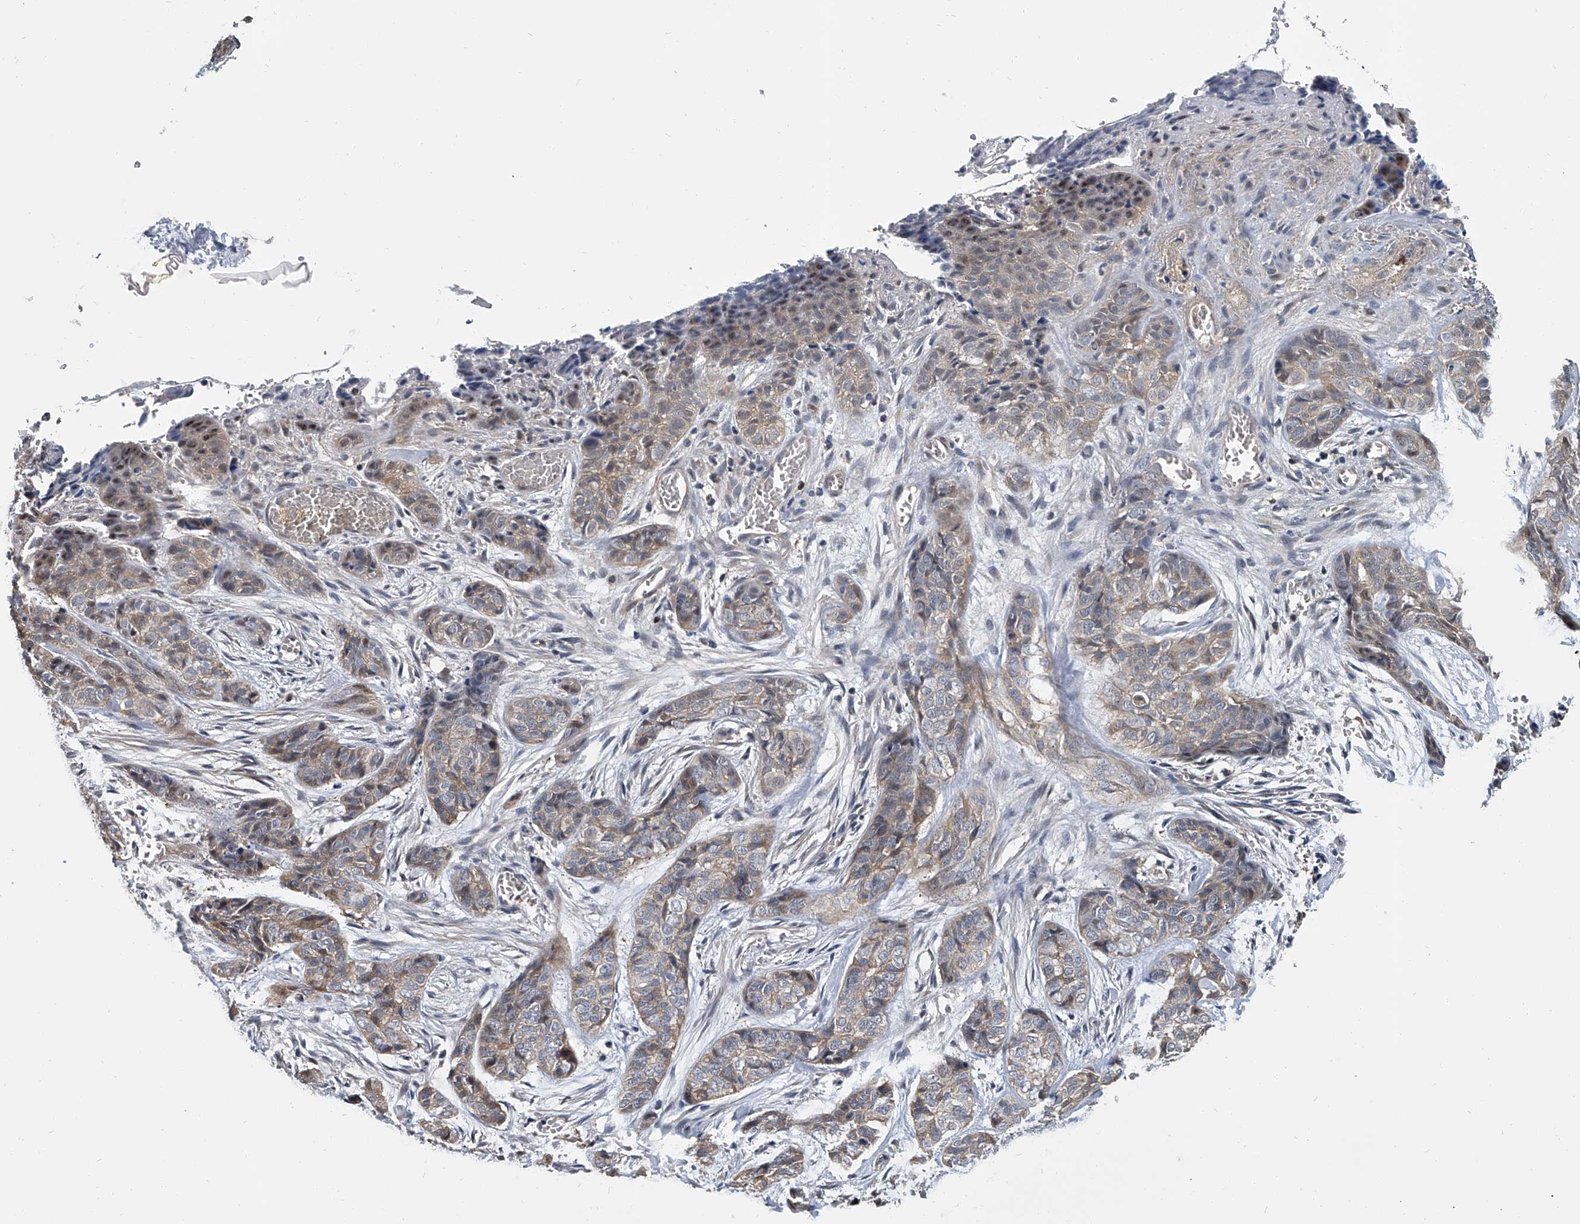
{"staining": {"intensity": "weak", "quantity": "25%-75%", "location": "cytoplasmic/membranous,nuclear"}, "tissue": "skin cancer", "cell_type": "Tumor cells", "image_type": "cancer", "snomed": [{"axis": "morphology", "description": "Basal cell carcinoma"}, {"axis": "topography", "description": "Skin"}], "caption": "Immunohistochemistry (IHC) of skin basal cell carcinoma shows low levels of weak cytoplasmic/membranous and nuclear staining in about 25%-75% of tumor cells. The staining was performed using DAB to visualize the protein expression in brown, while the nuclei were stained in blue with hematoxylin (Magnification: 20x).", "gene": "CD200", "patient": {"sex": "female", "age": 64}}